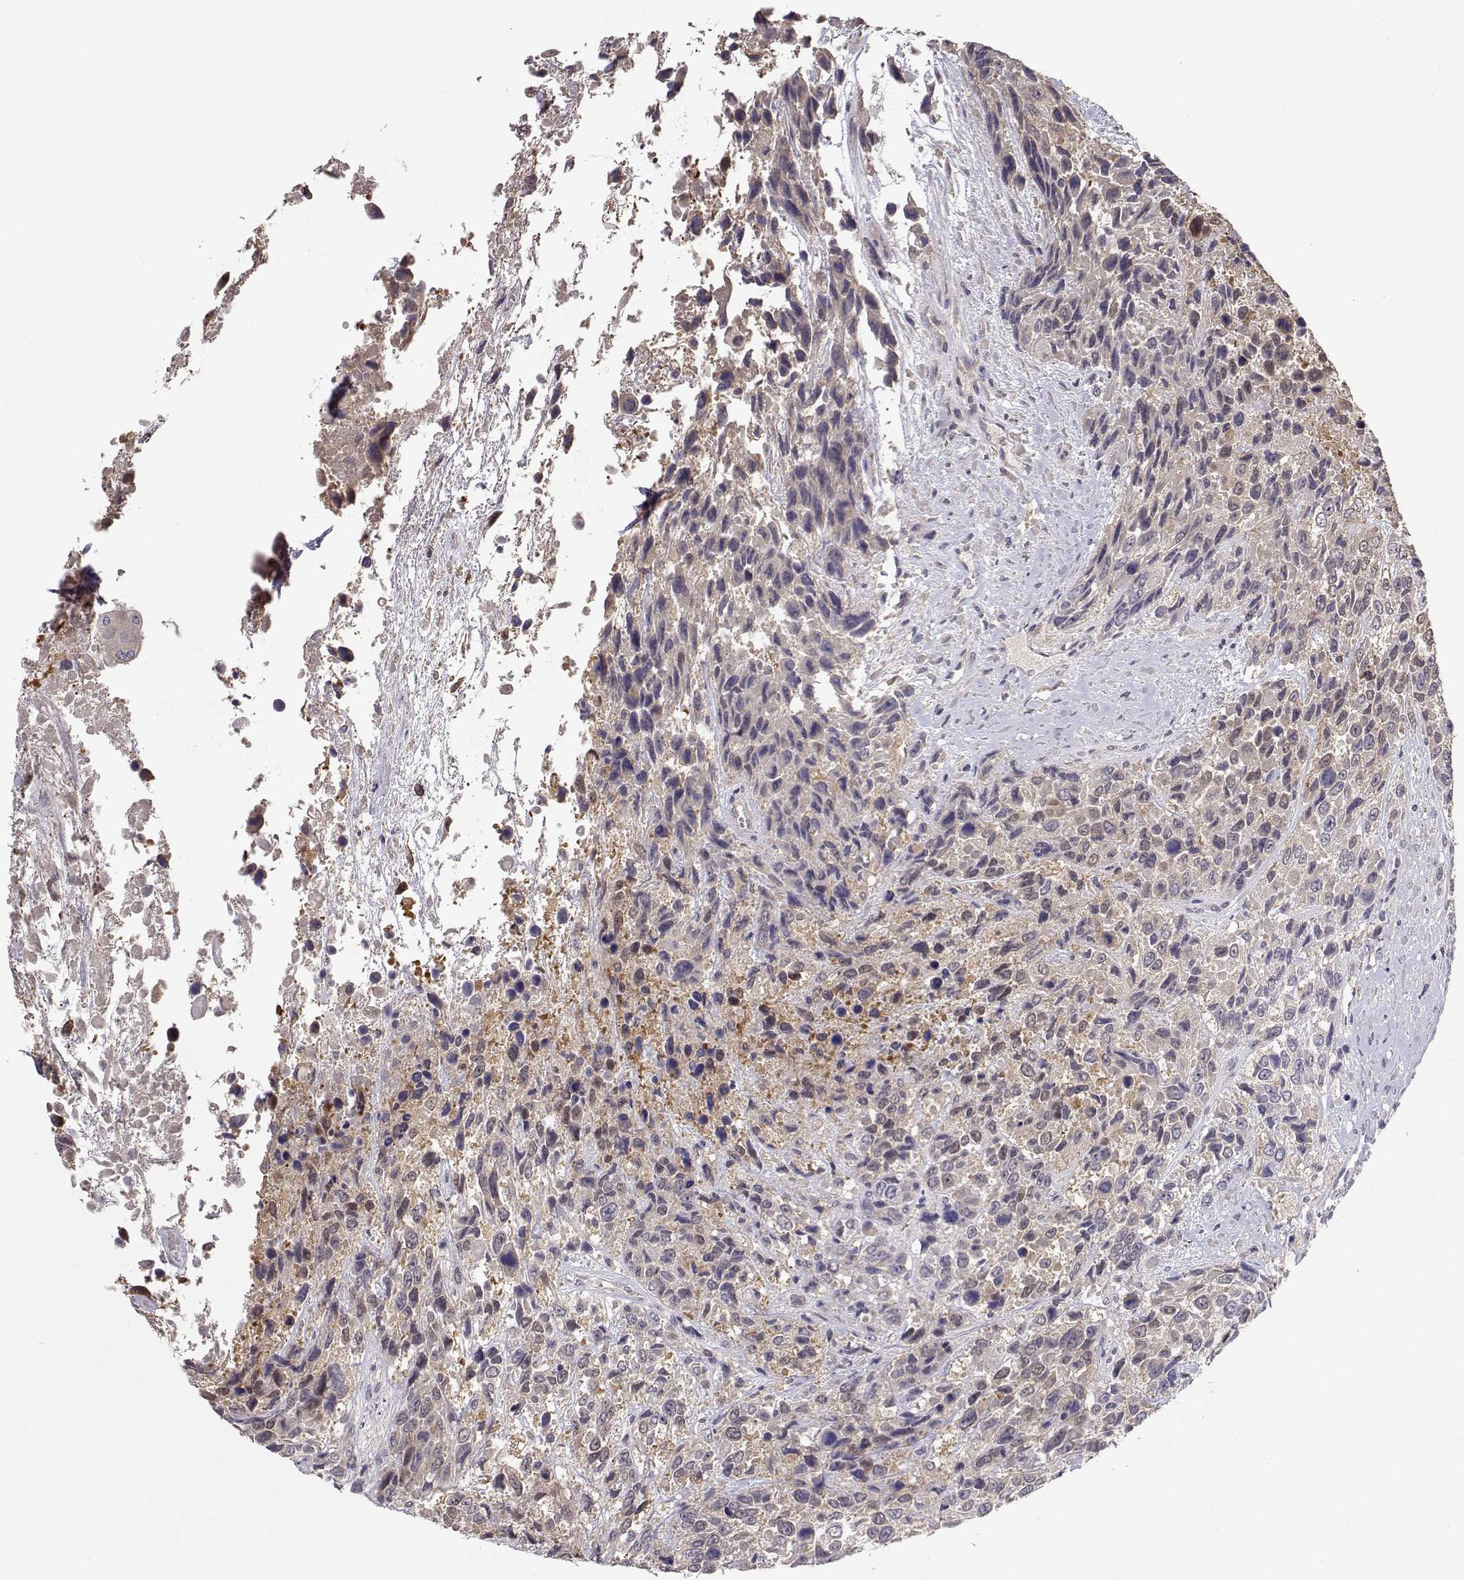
{"staining": {"intensity": "weak", "quantity": "<25%", "location": "cytoplasmic/membranous"}, "tissue": "urothelial cancer", "cell_type": "Tumor cells", "image_type": "cancer", "snomed": [{"axis": "morphology", "description": "Urothelial carcinoma, High grade"}, {"axis": "topography", "description": "Urinary bladder"}], "caption": "Urothelial carcinoma (high-grade) was stained to show a protein in brown. There is no significant staining in tumor cells.", "gene": "NCAM2", "patient": {"sex": "female", "age": 70}}